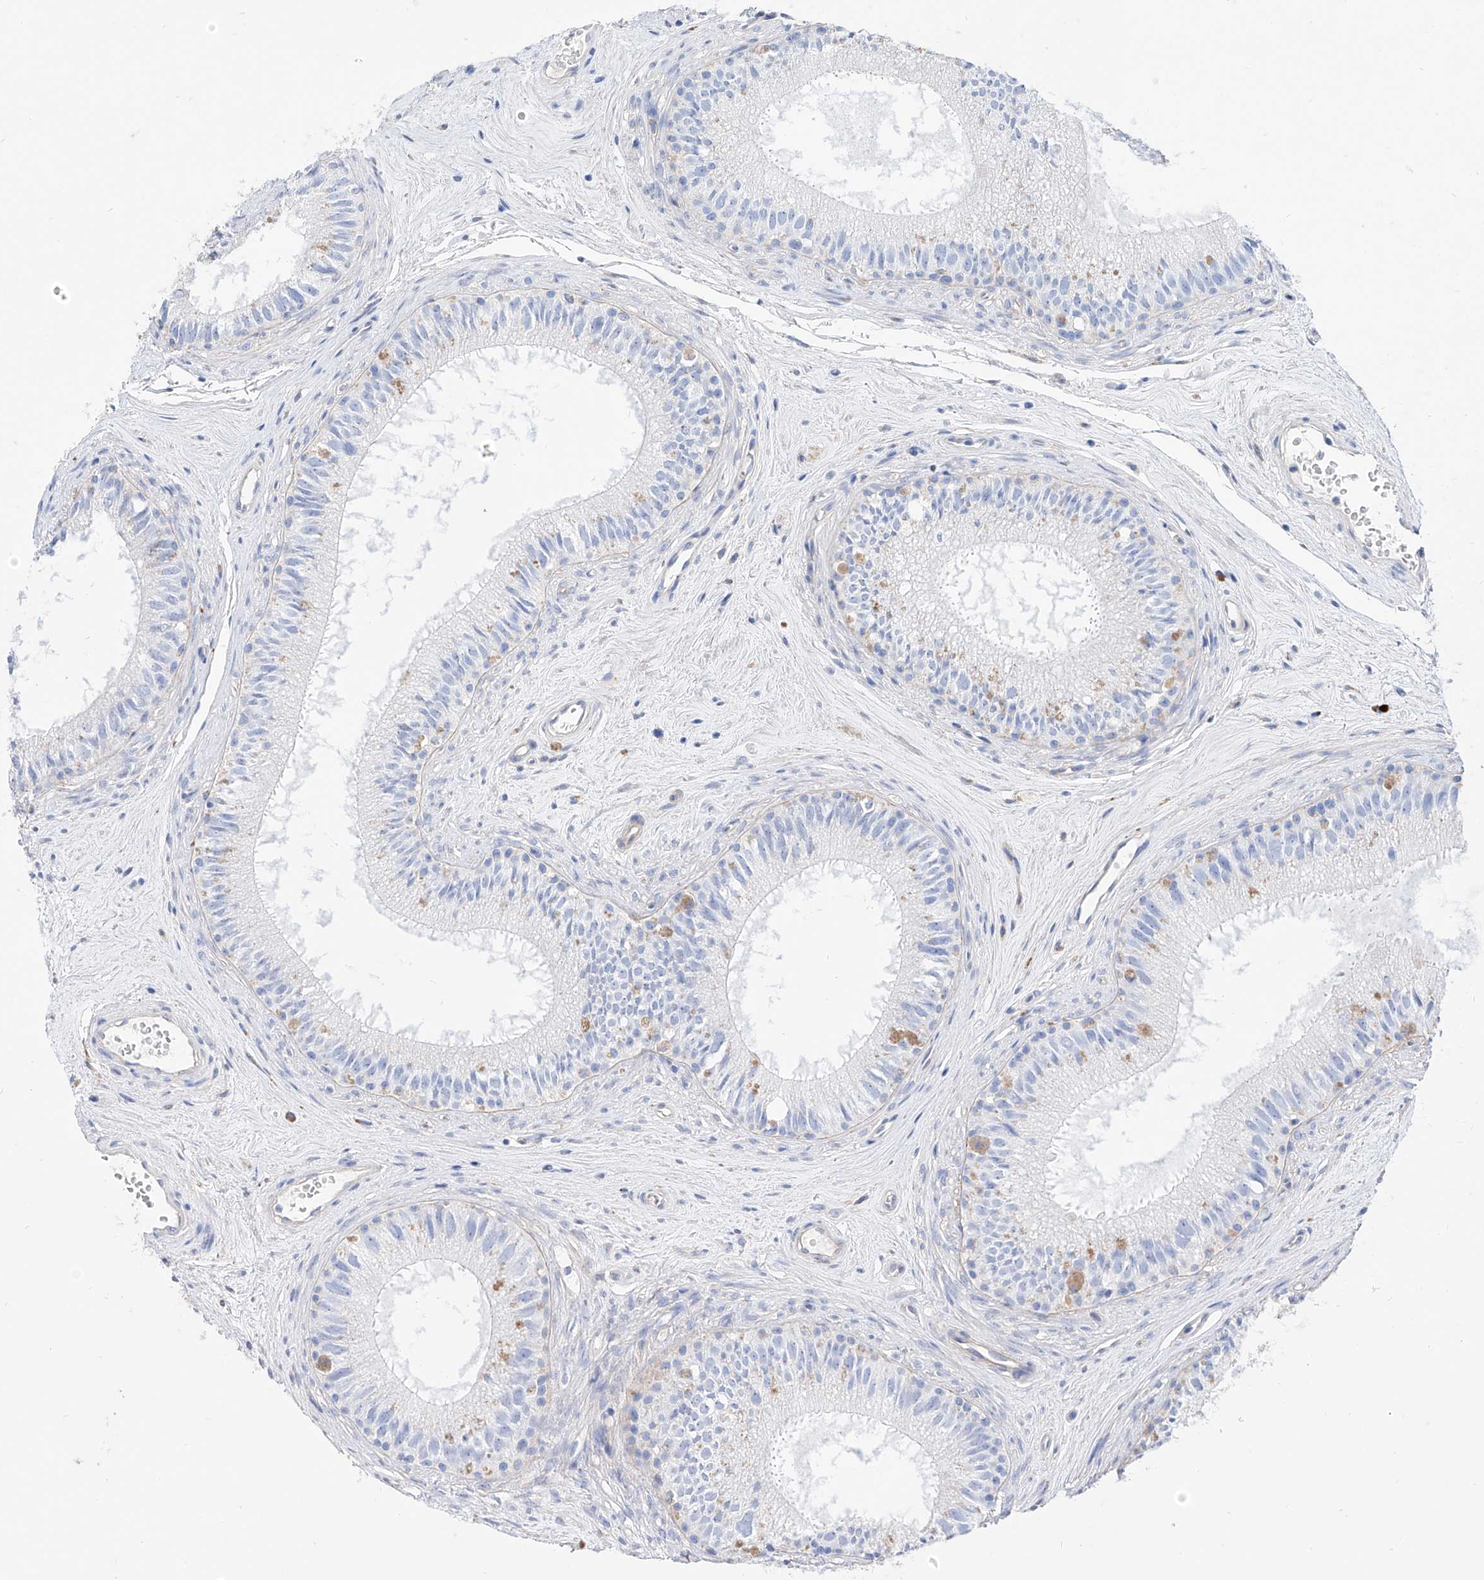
{"staining": {"intensity": "negative", "quantity": "none", "location": "none"}, "tissue": "epididymis", "cell_type": "Glandular cells", "image_type": "normal", "snomed": [{"axis": "morphology", "description": "Normal tissue, NOS"}, {"axis": "topography", "description": "Epididymis"}], "caption": "Image shows no significant protein positivity in glandular cells of unremarkable epididymis. (DAB immunohistochemistry (IHC) visualized using brightfield microscopy, high magnification).", "gene": "ZNF653", "patient": {"sex": "male", "age": 71}}